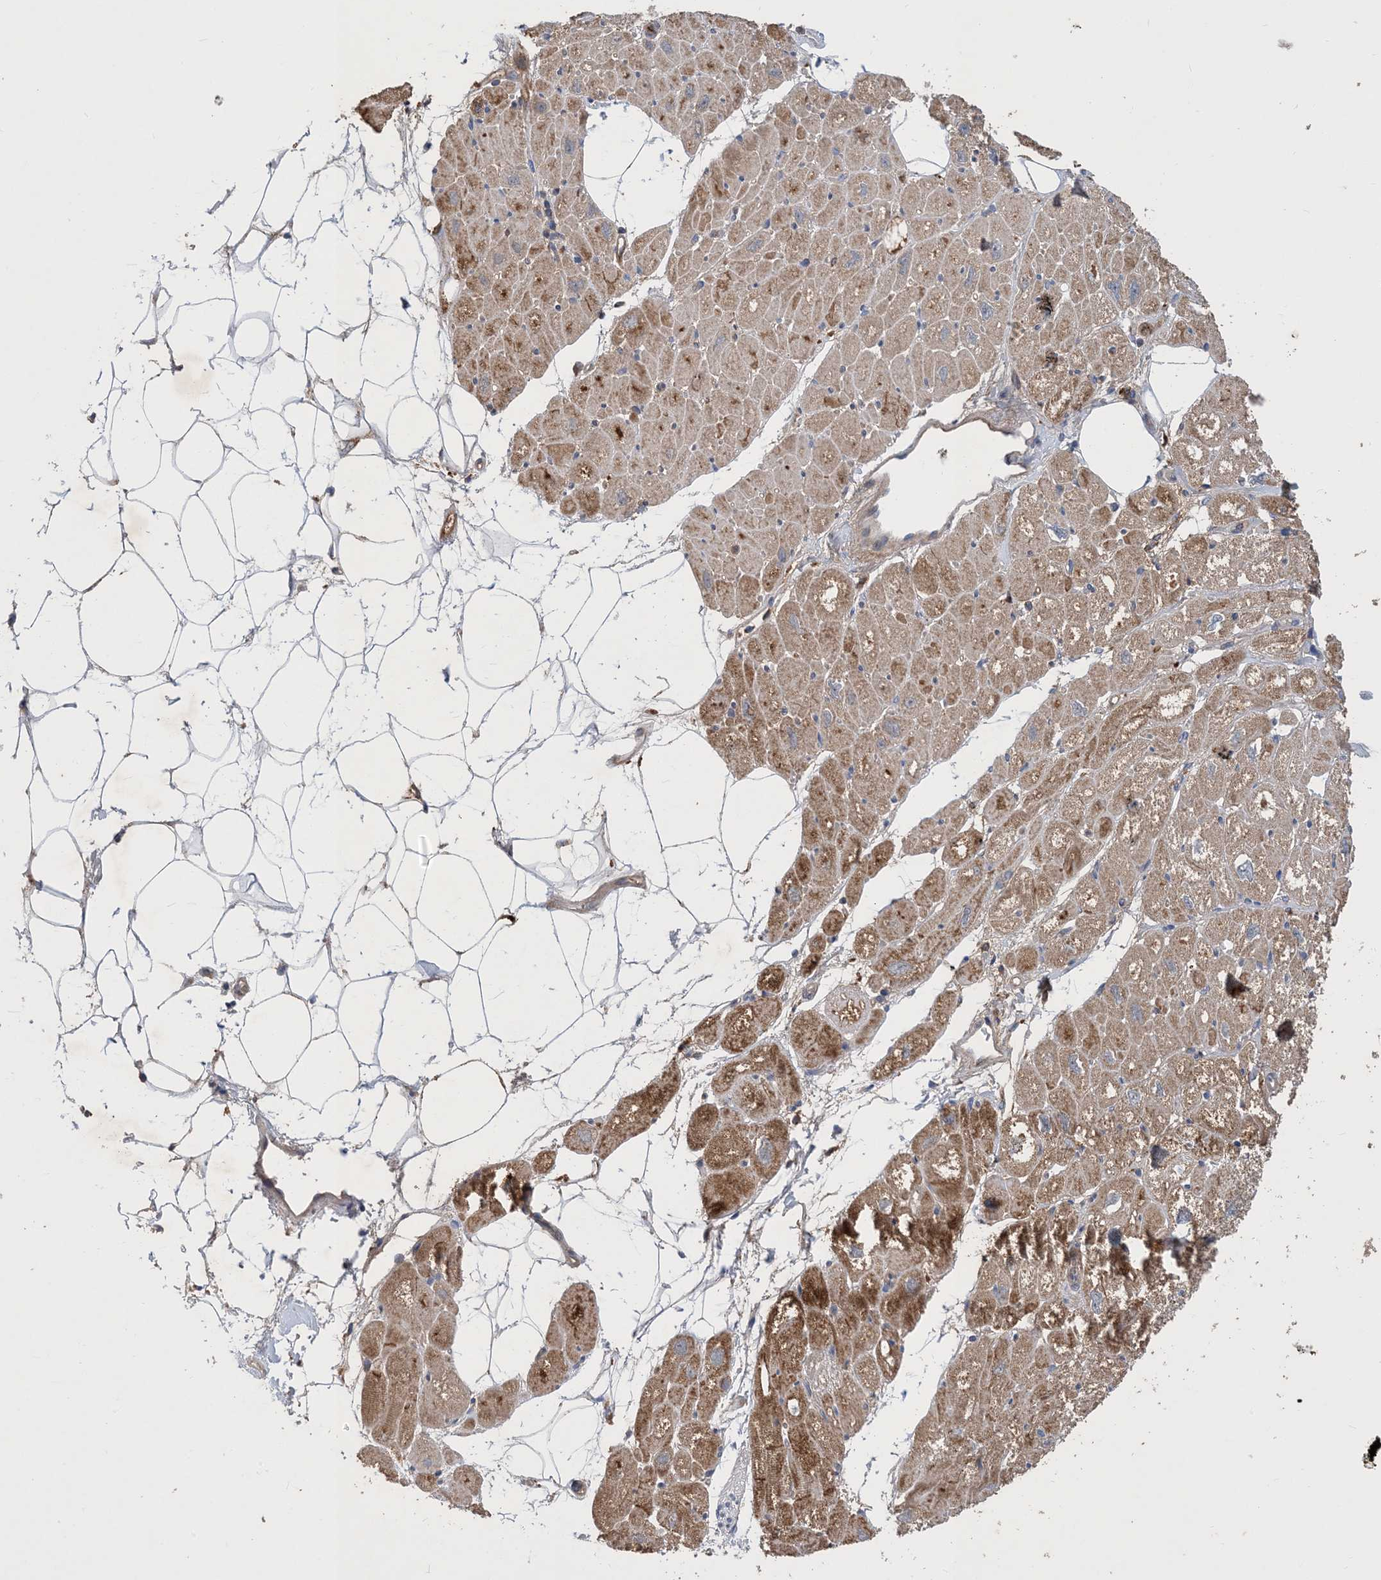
{"staining": {"intensity": "moderate", "quantity": "25%-75%", "location": "cytoplasmic/membranous"}, "tissue": "heart muscle", "cell_type": "Cardiomyocytes", "image_type": "normal", "snomed": [{"axis": "morphology", "description": "Normal tissue, NOS"}, {"axis": "topography", "description": "Heart"}], "caption": "Benign heart muscle demonstrates moderate cytoplasmic/membranous expression in approximately 25%-75% of cardiomyocytes.", "gene": "STK19", "patient": {"sex": "male", "age": 50}}